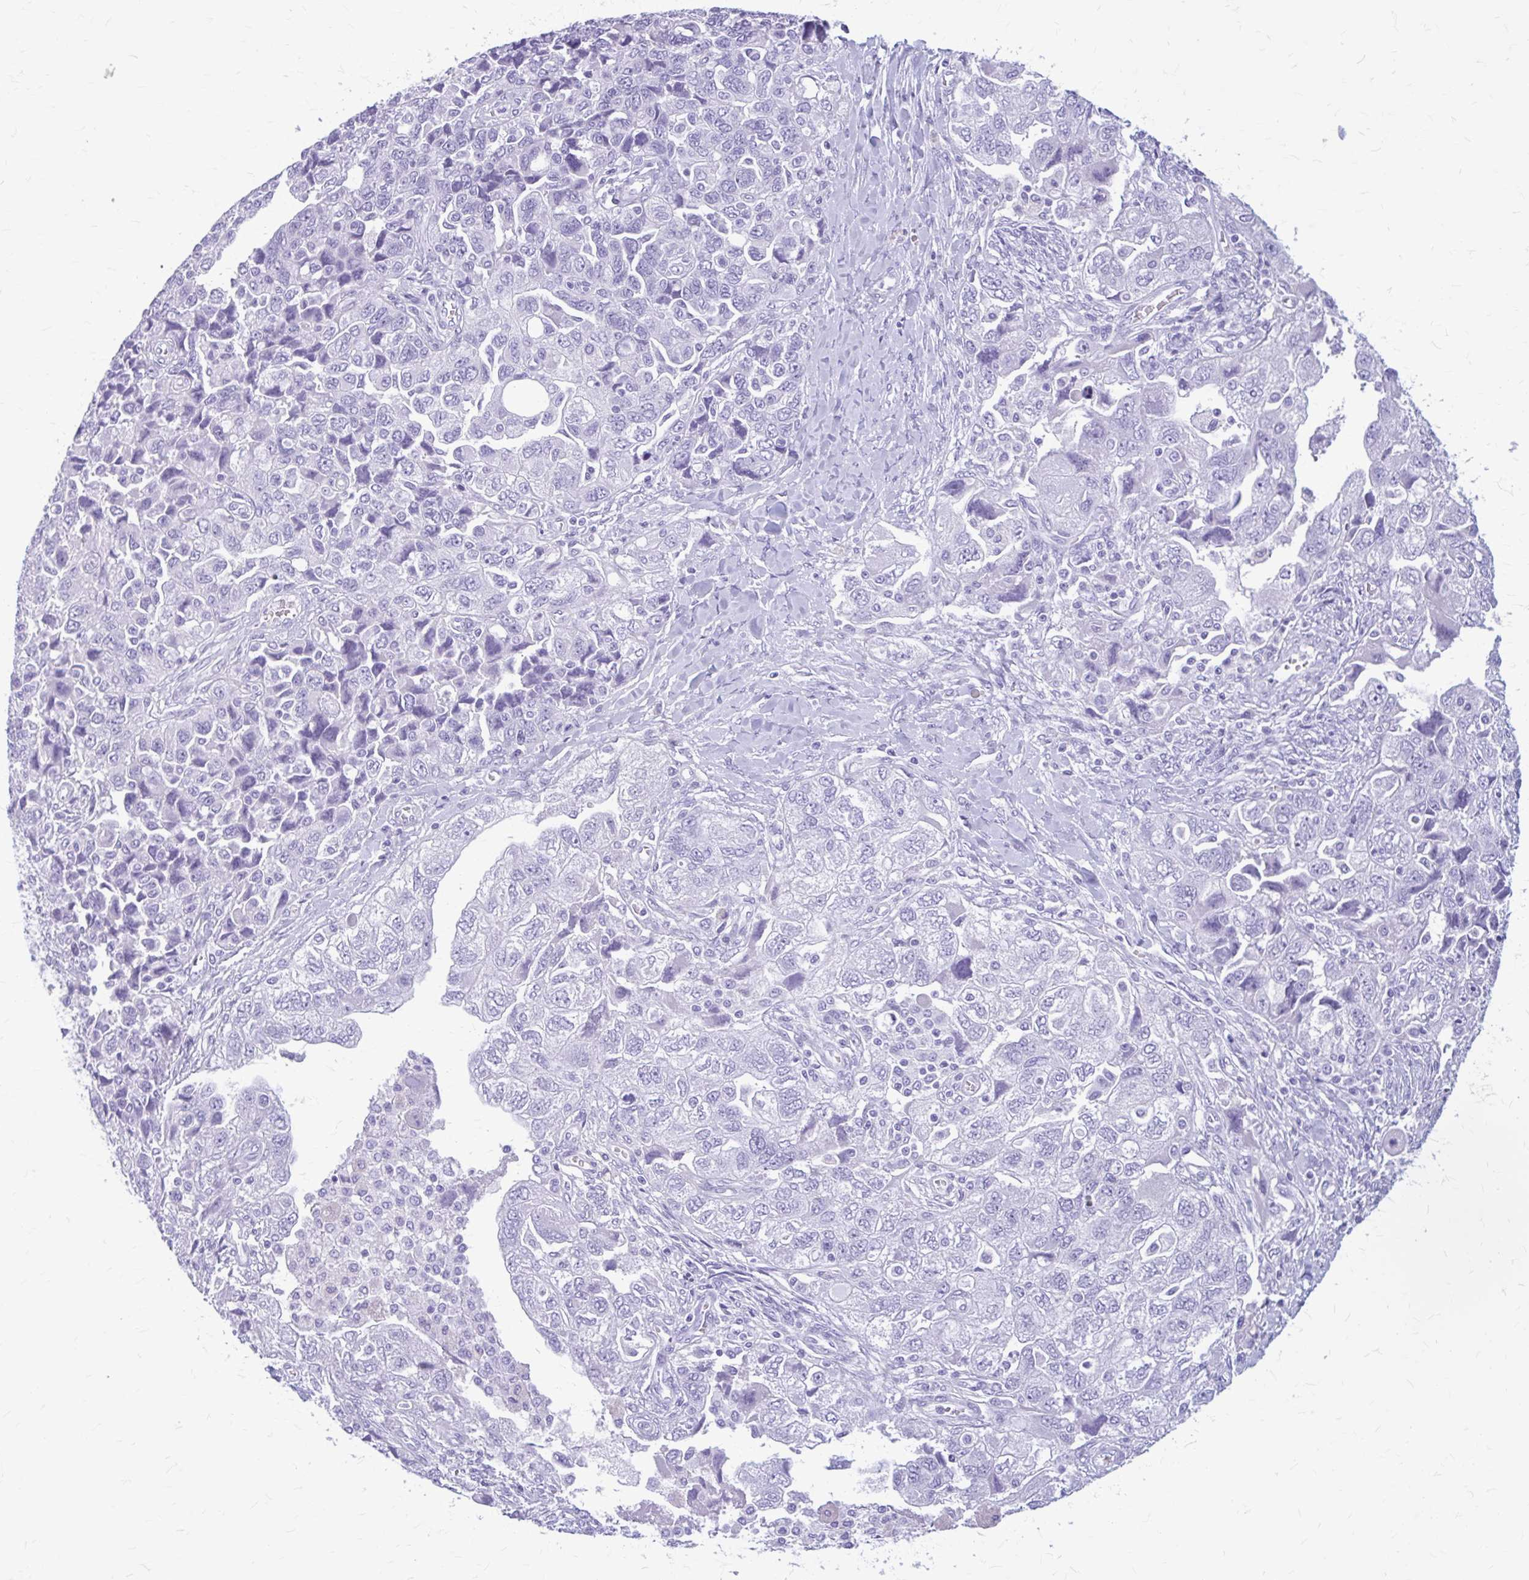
{"staining": {"intensity": "negative", "quantity": "none", "location": "none"}, "tissue": "ovarian cancer", "cell_type": "Tumor cells", "image_type": "cancer", "snomed": [{"axis": "morphology", "description": "Carcinoma, NOS"}, {"axis": "morphology", "description": "Cystadenocarcinoma, serous, NOS"}, {"axis": "topography", "description": "Ovary"}], "caption": "A high-resolution micrograph shows immunohistochemistry staining of serous cystadenocarcinoma (ovarian), which reveals no significant expression in tumor cells.", "gene": "KLHDC7A", "patient": {"sex": "female", "age": 69}}